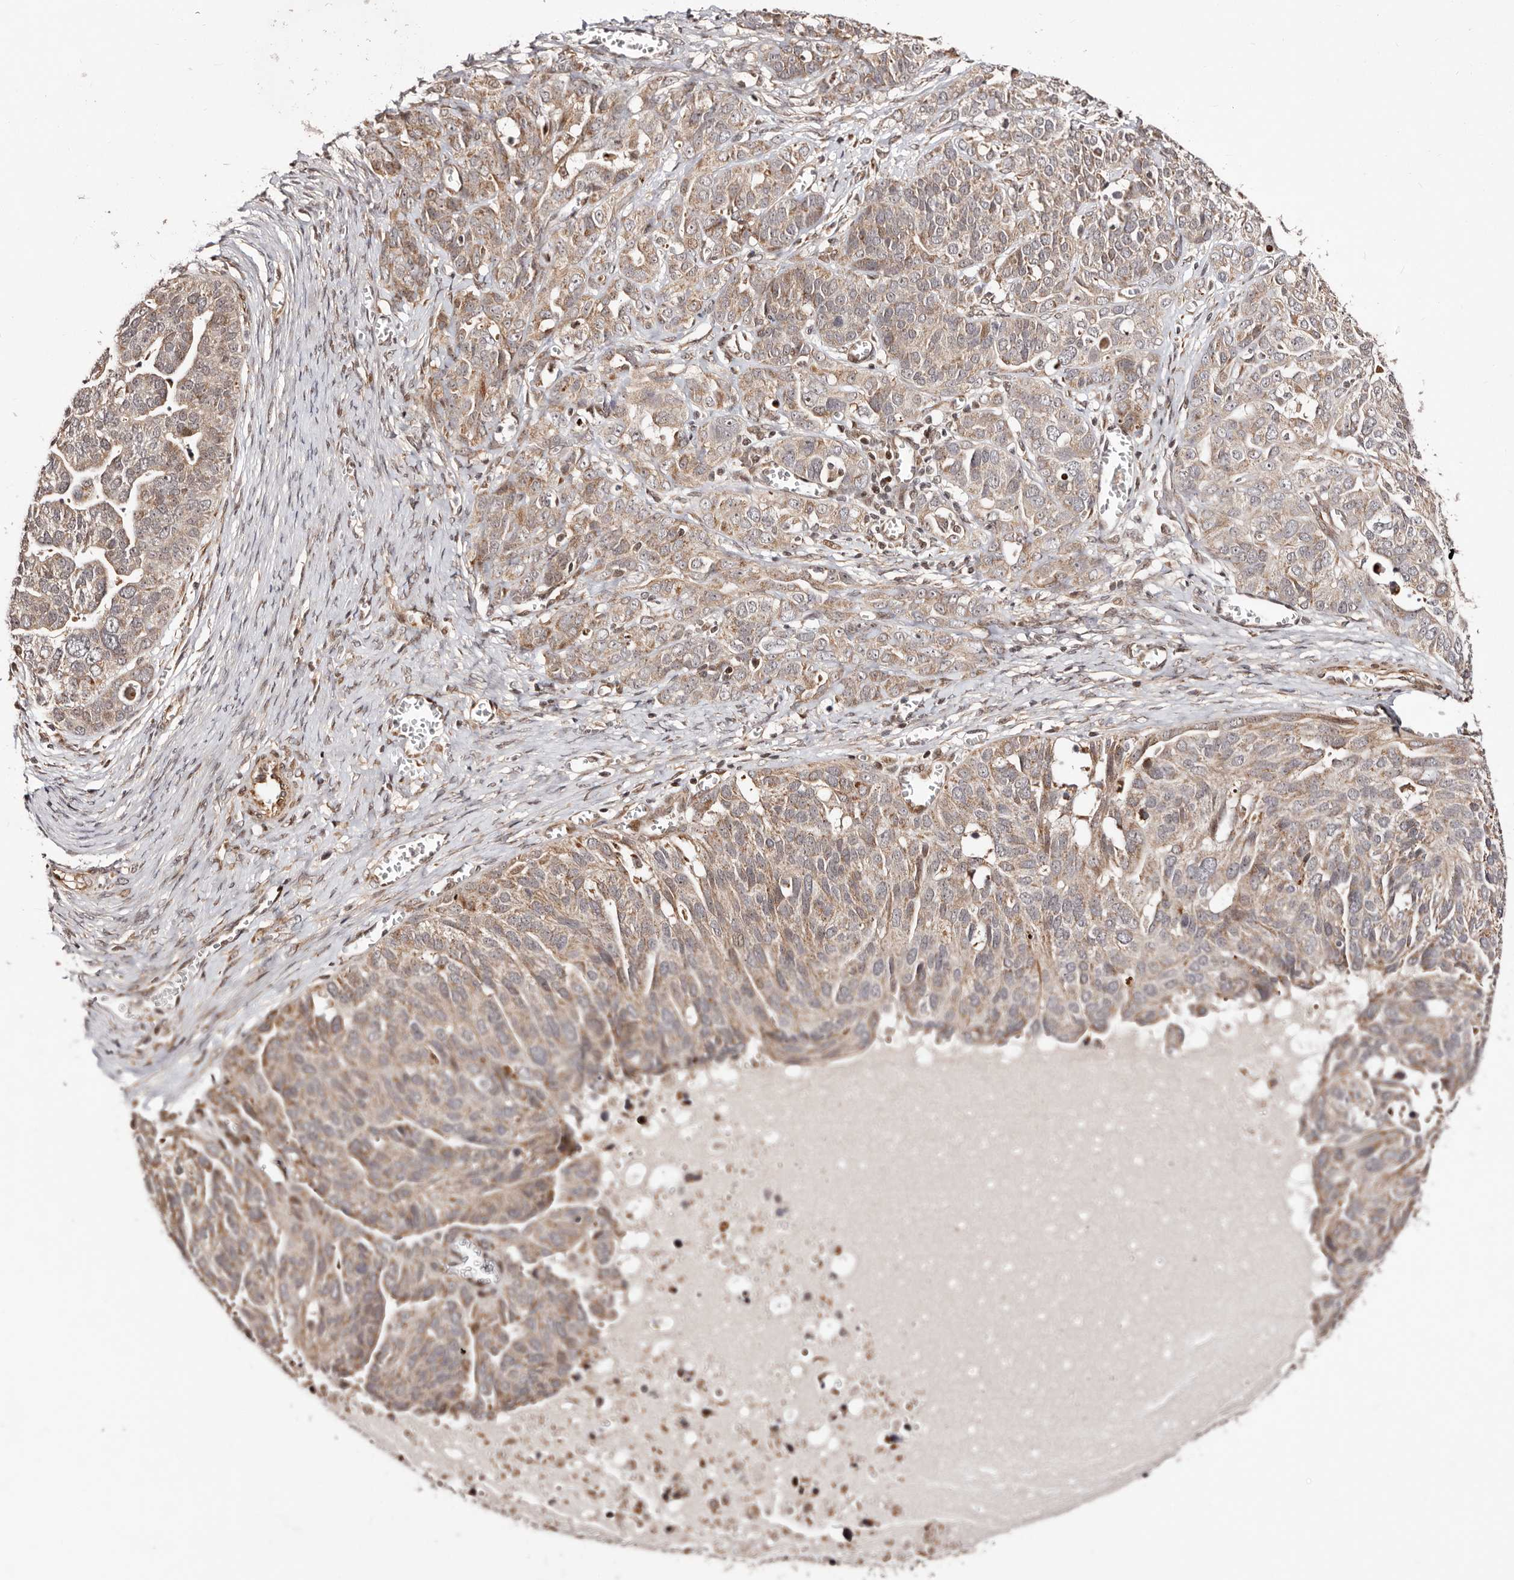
{"staining": {"intensity": "moderate", "quantity": ">75%", "location": "cytoplasmic/membranous"}, "tissue": "ovarian cancer", "cell_type": "Tumor cells", "image_type": "cancer", "snomed": [{"axis": "morphology", "description": "Cystadenocarcinoma, serous, NOS"}, {"axis": "topography", "description": "Ovary"}], "caption": "Moderate cytoplasmic/membranous protein staining is identified in approximately >75% of tumor cells in ovarian cancer.", "gene": "HIVEP3", "patient": {"sex": "female", "age": 44}}